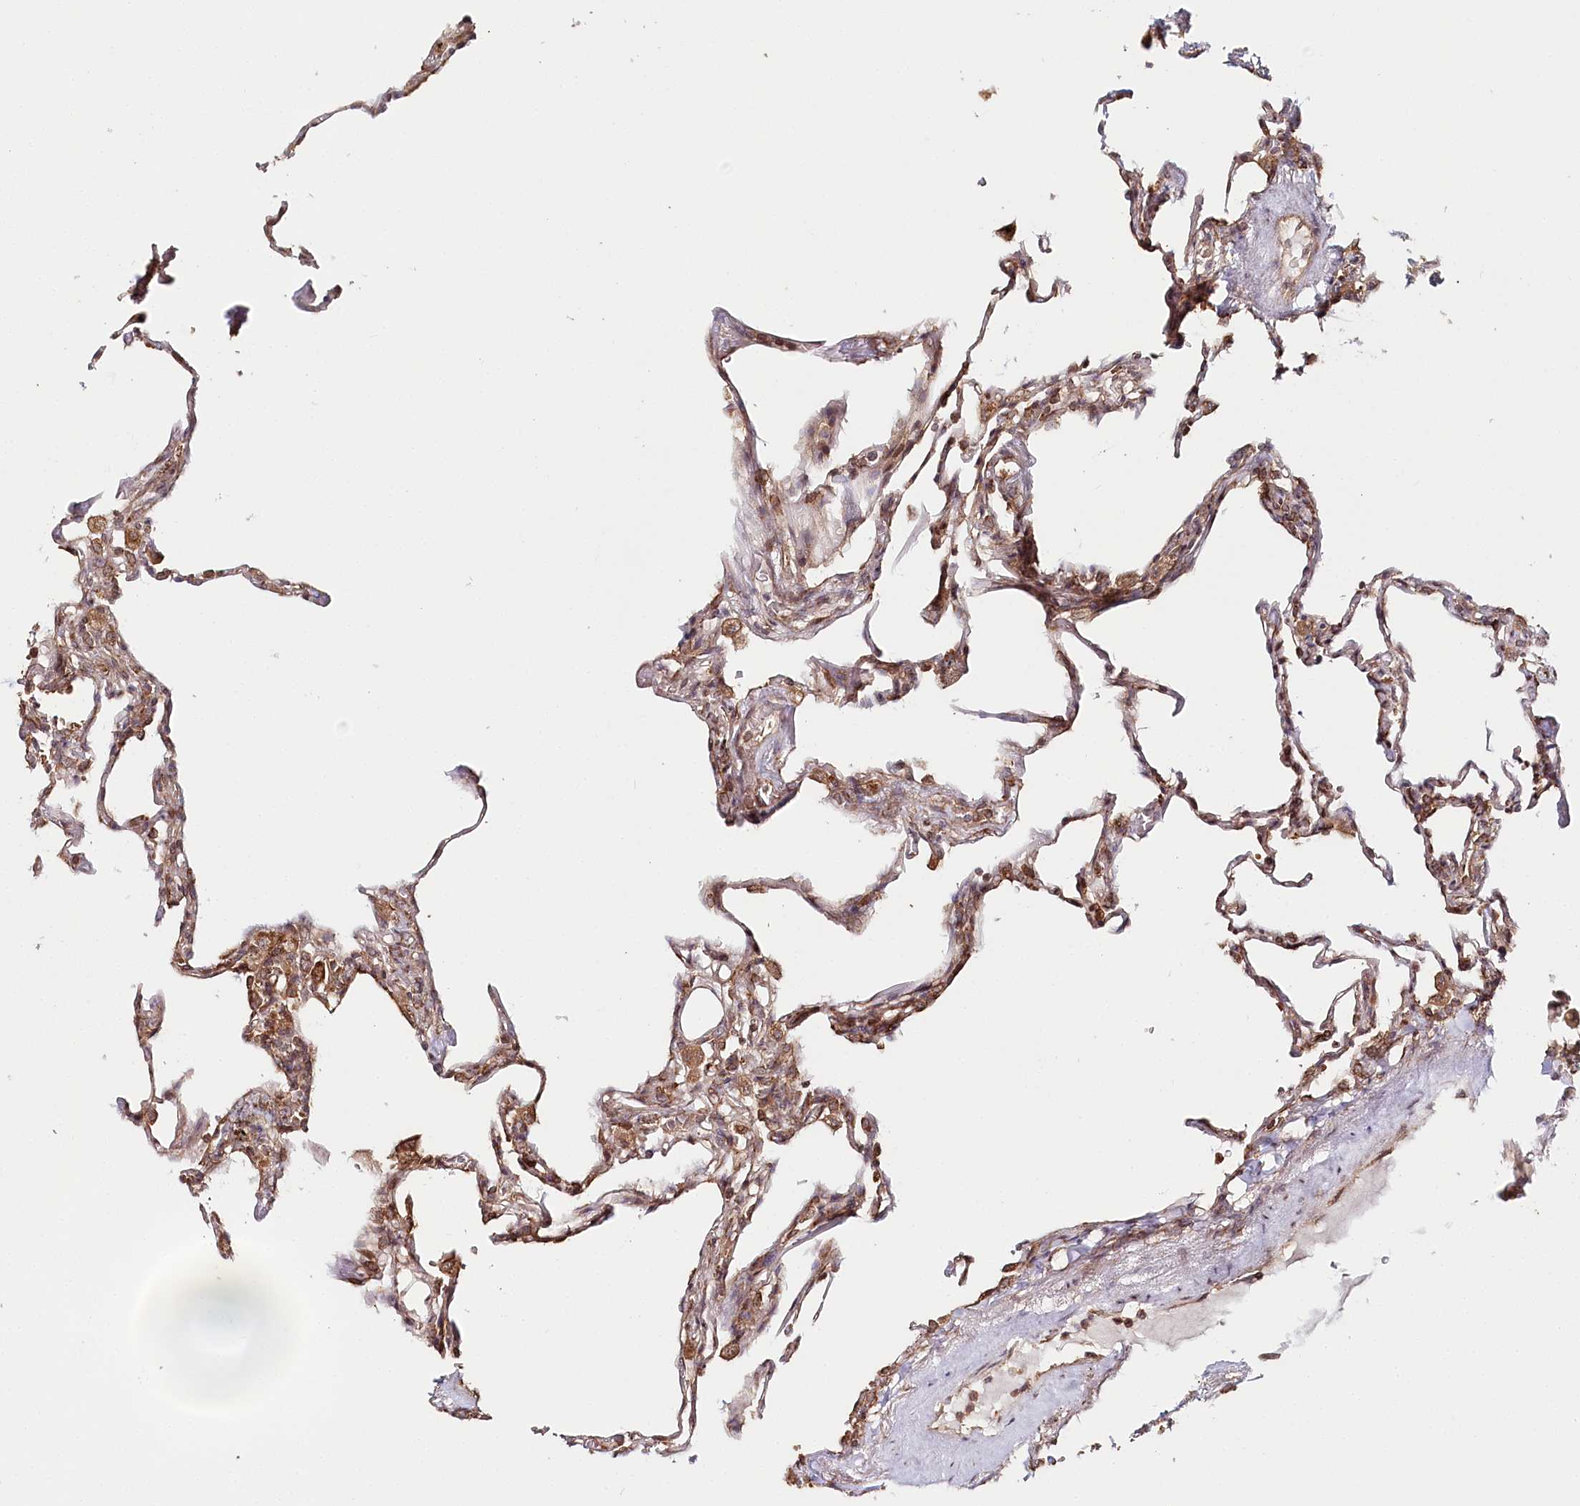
{"staining": {"intensity": "moderate", "quantity": ">75%", "location": "cytoplasmic/membranous"}, "tissue": "lung", "cell_type": "Alveolar cells", "image_type": "normal", "snomed": [{"axis": "morphology", "description": "Normal tissue, NOS"}, {"axis": "topography", "description": "Lung"}], "caption": "Human lung stained with a protein marker exhibits moderate staining in alveolar cells.", "gene": "OTUD4", "patient": {"sex": "male", "age": 59}}